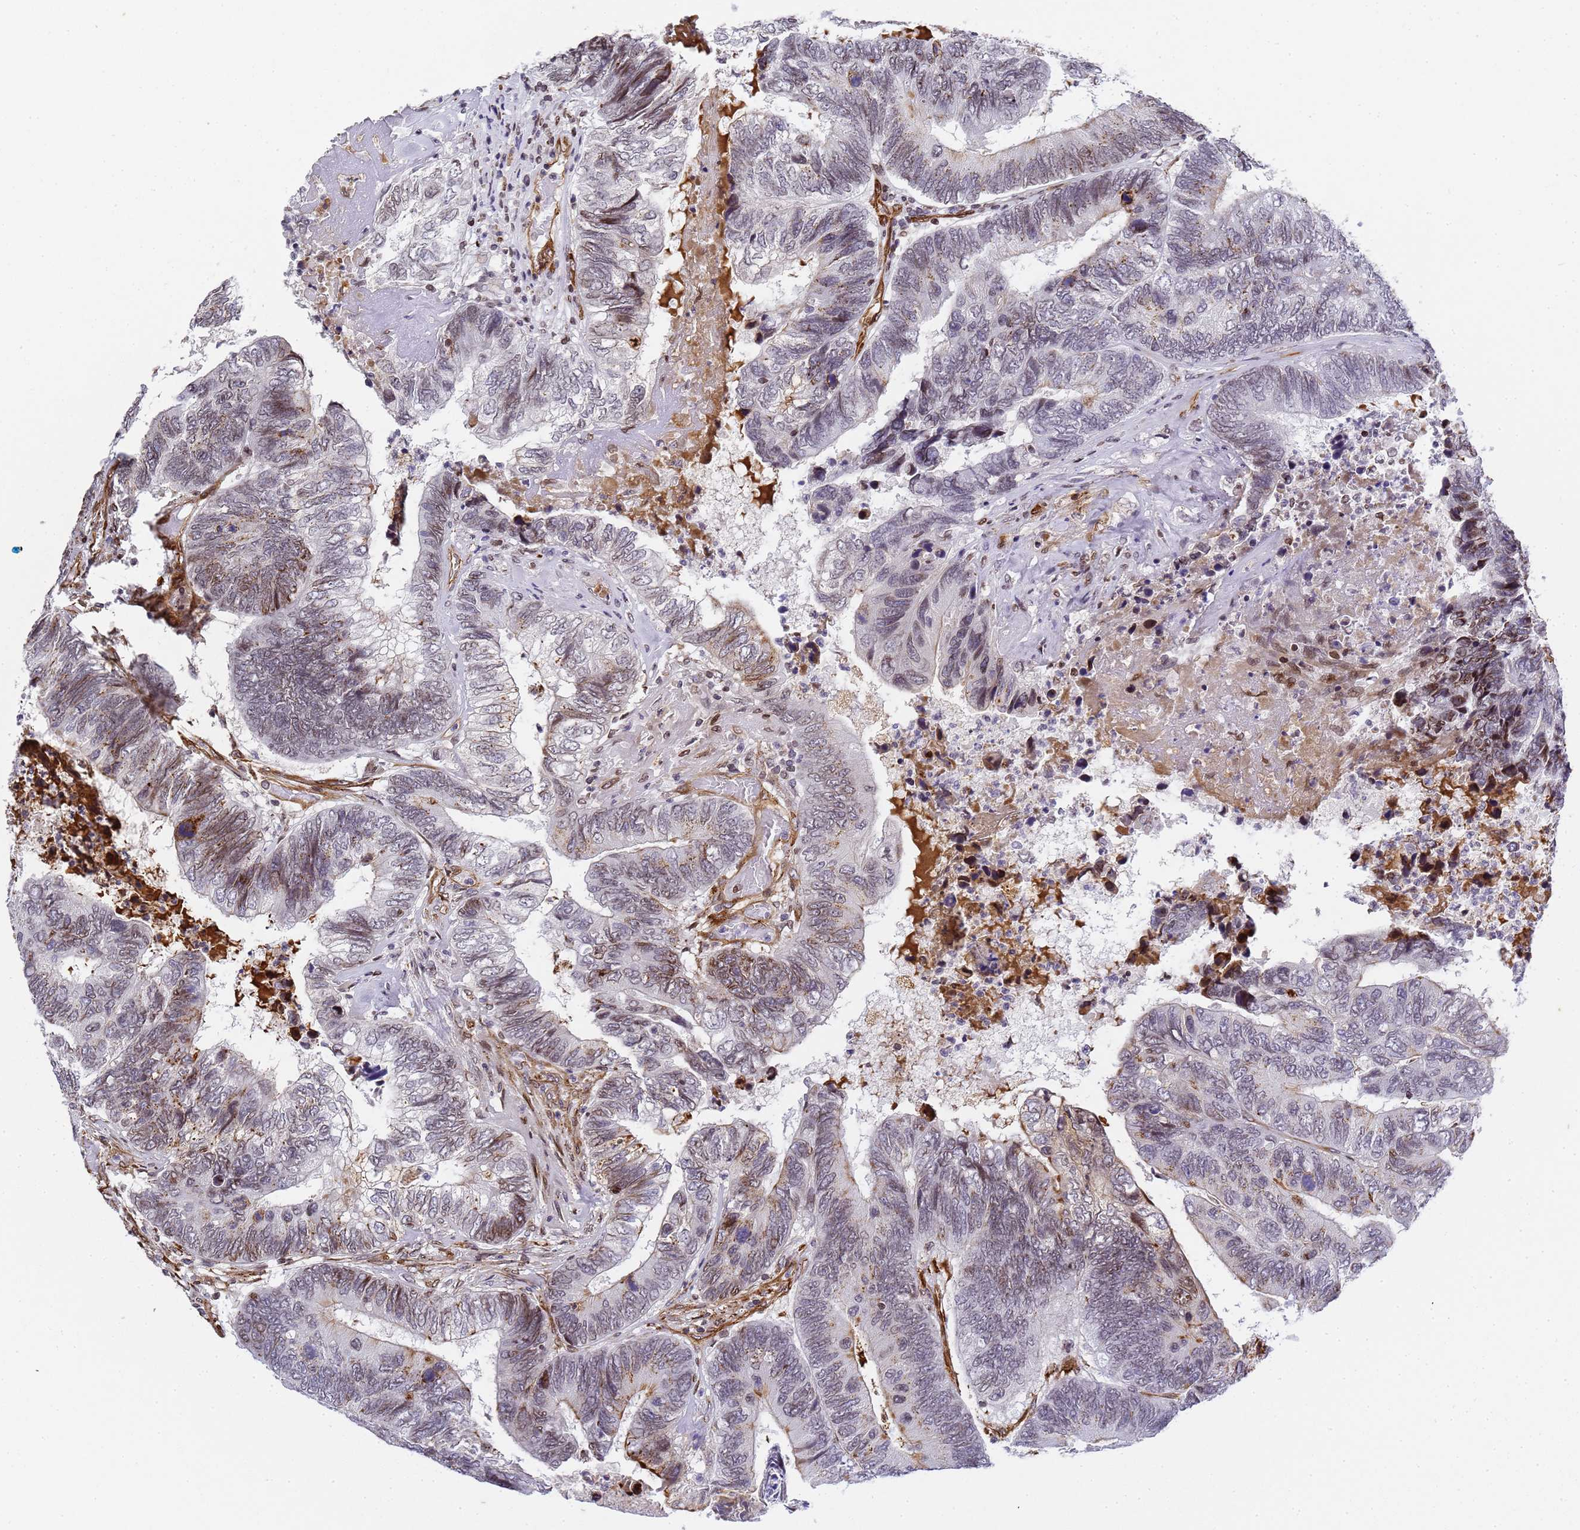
{"staining": {"intensity": "moderate", "quantity": "<25%", "location": "cytoplasmic/membranous"}, "tissue": "colorectal cancer", "cell_type": "Tumor cells", "image_type": "cancer", "snomed": [{"axis": "morphology", "description": "Adenocarcinoma, NOS"}, {"axis": "topography", "description": "Colon"}], "caption": "Adenocarcinoma (colorectal) stained with a brown dye demonstrates moderate cytoplasmic/membranous positive staining in approximately <25% of tumor cells.", "gene": "IGFBP7", "patient": {"sex": "female", "age": 67}}